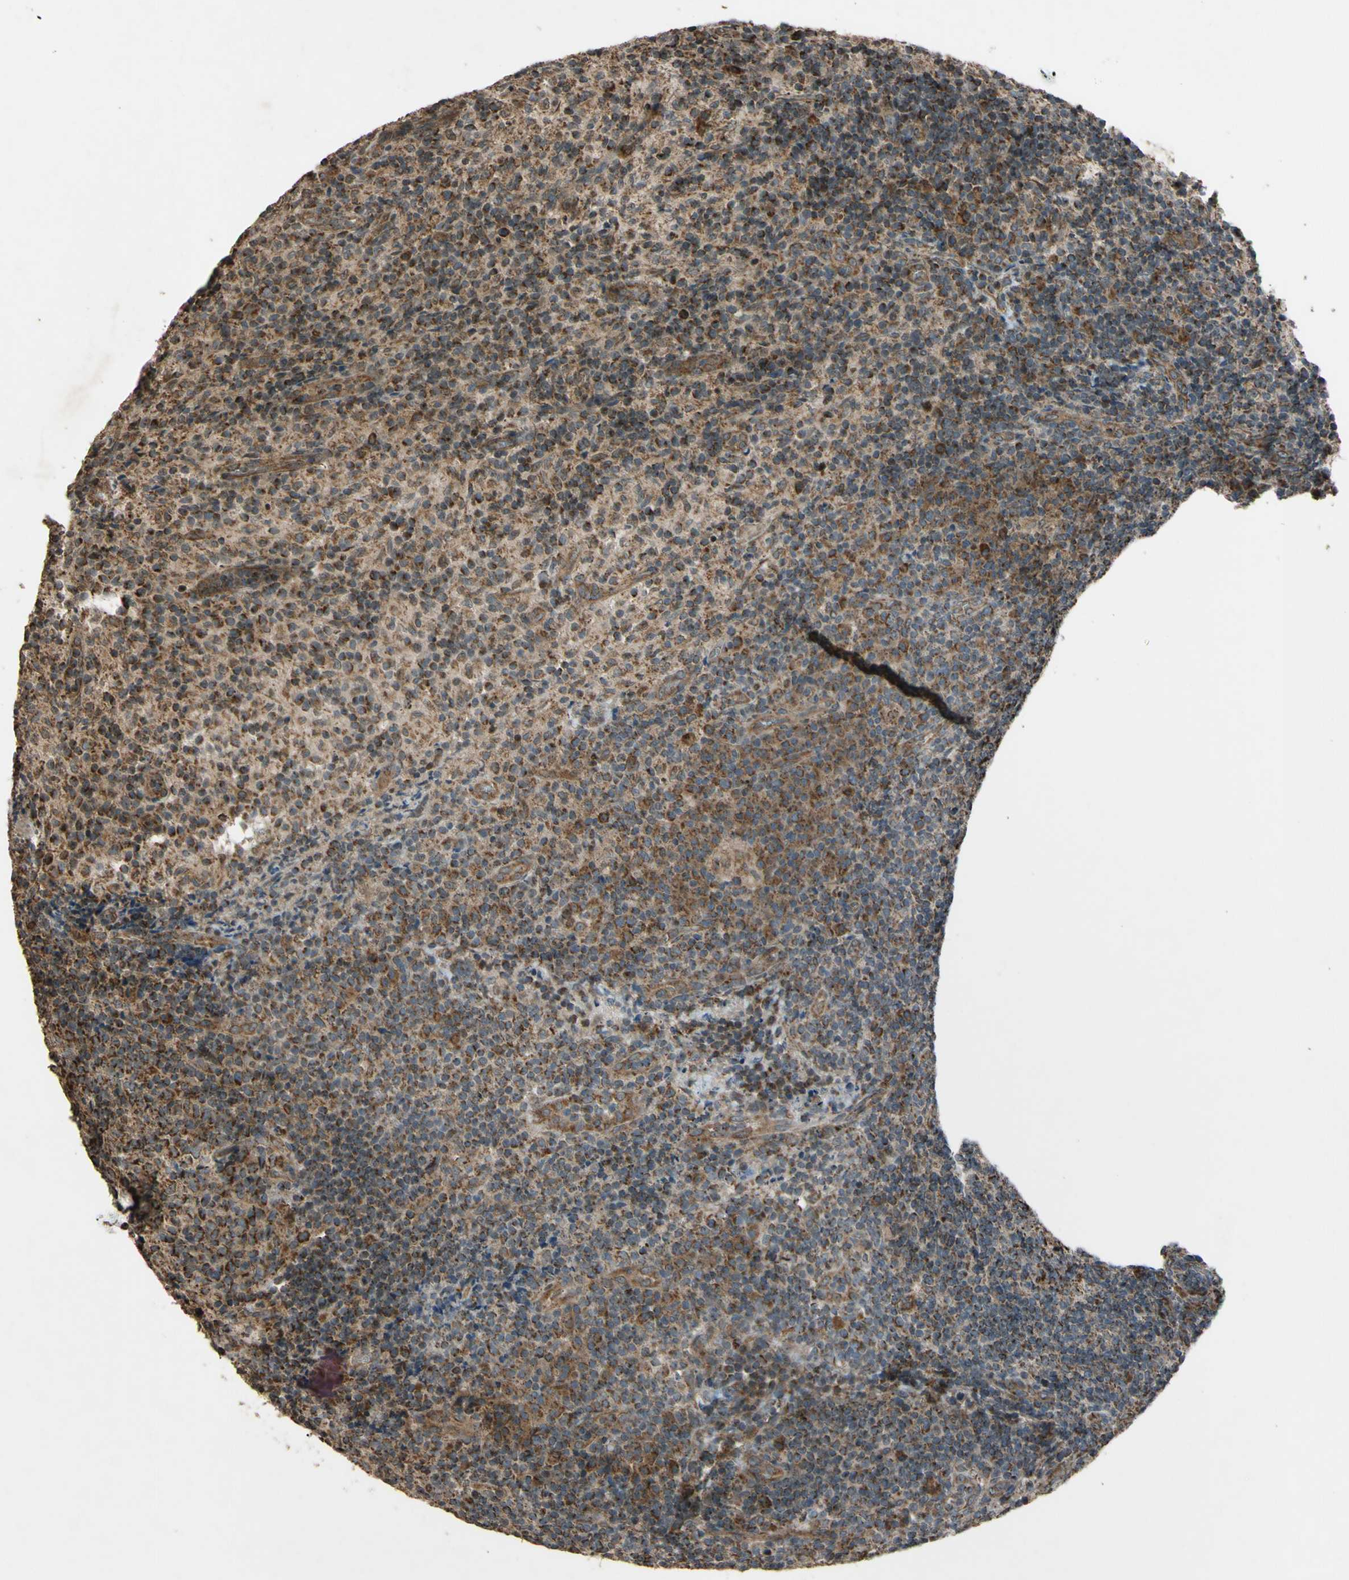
{"staining": {"intensity": "strong", "quantity": ">75%", "location": "cytoplasmic/membranous"}, "tissue": "lymph node", "cell_type": "Germinal center cells", "image_type": "normal", "snomed": [{"axis": "morphology", "description": "Normal tissue, NOS"}, {"axis": "morphology", "description": "Inflammation, NOS"}, {"axis": "topography", "description": "Lymph node"}], "caption": "Immunohistochemical staining of benign human lymph node shows >75% levels of strong cytoplasmic/membranous protein positivity in about >75% of germinal center cells.", "gene": "ACOT8", "patient": {"sex": "male", "age": 55}}